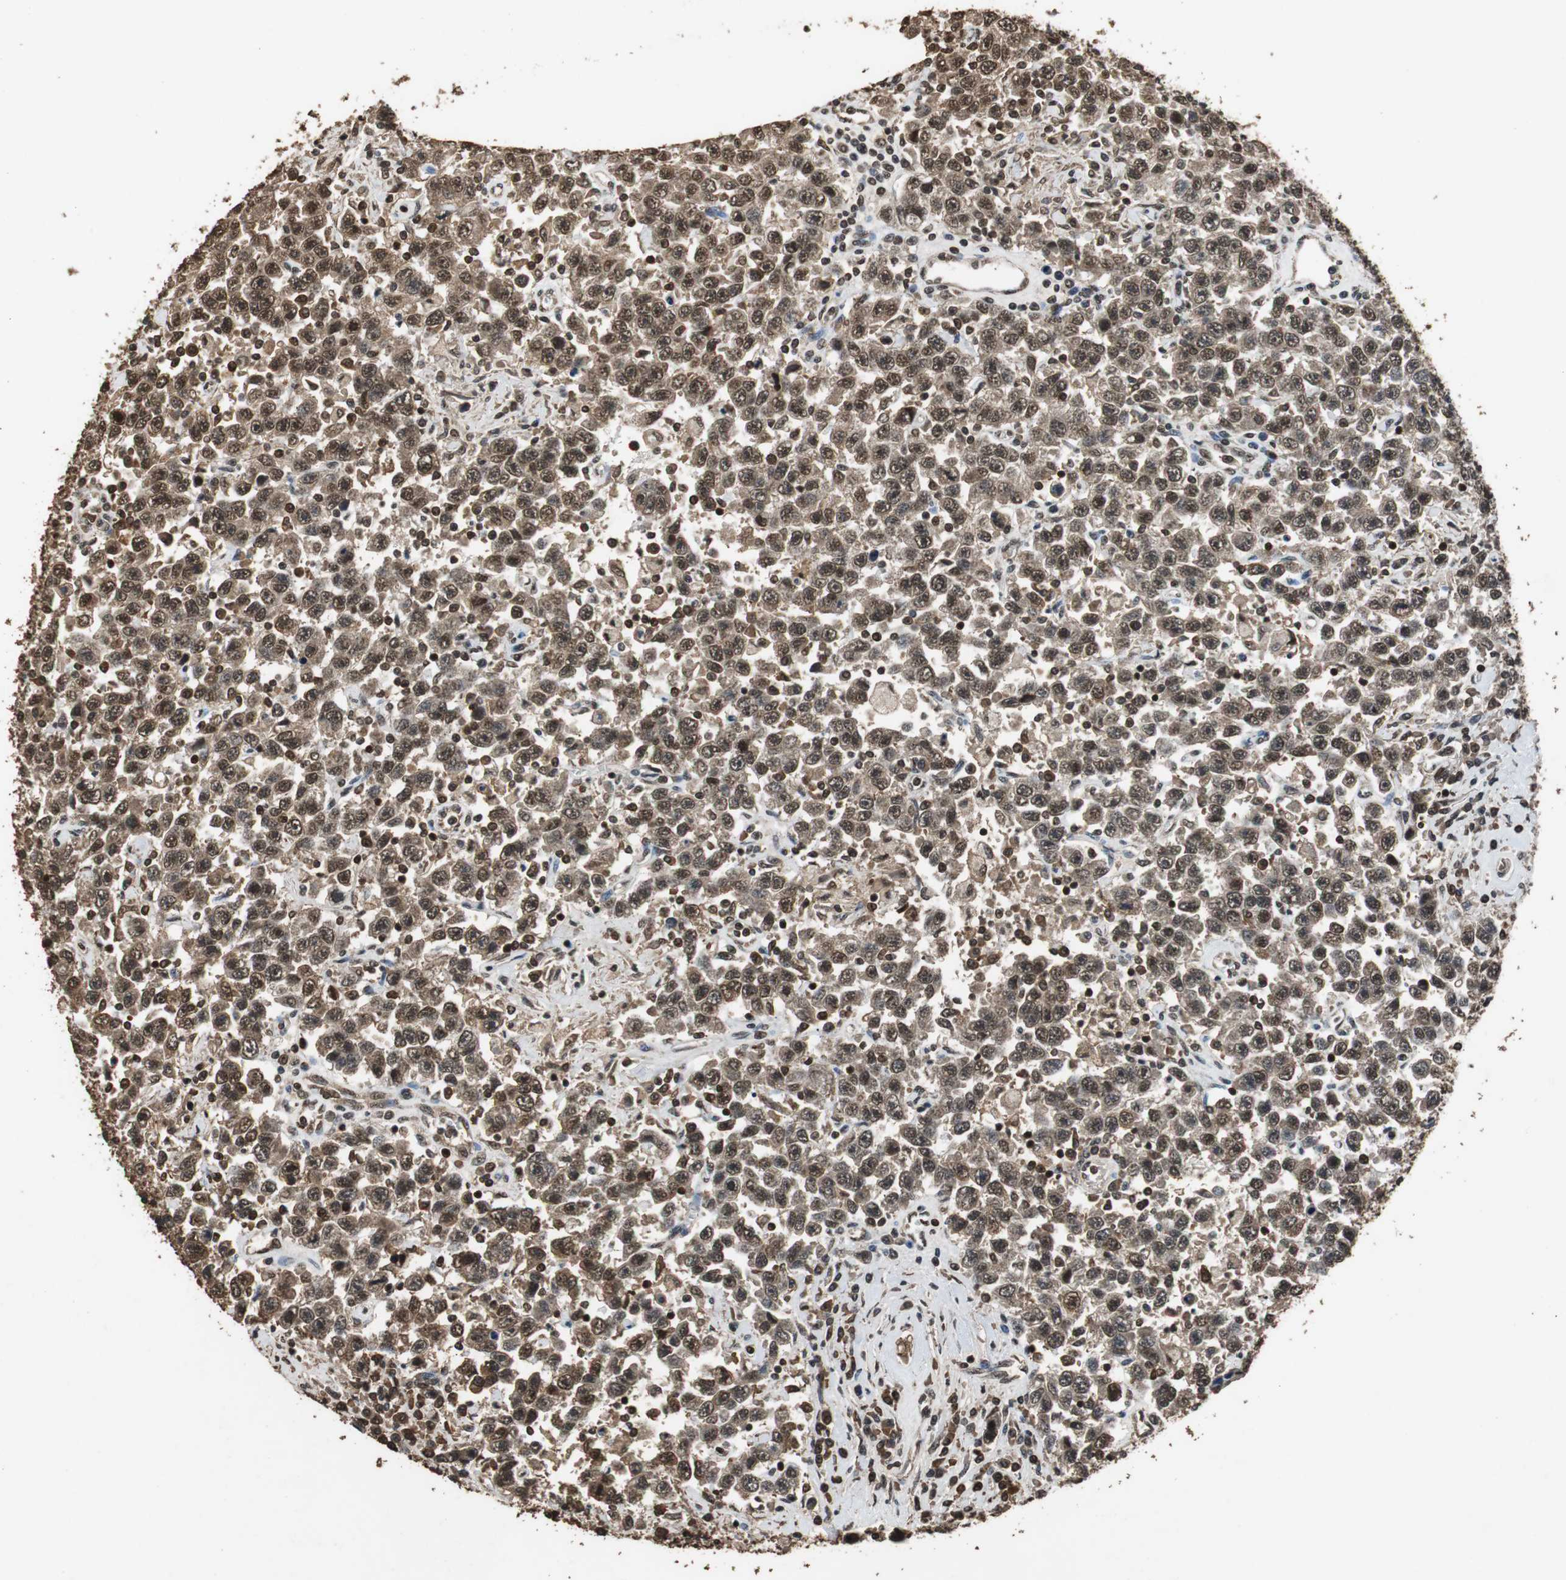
{"staining": {"intensity": "strong", "quantity": ">75%", "location": "cytoplasmic/membranous,nuclear"}, "tissue": "testis cancer", "cell_type": "Tumor cells", "image_type": "cancer", "snomed": [{"axis": "morphology", "description": "Seminoma, NOS"}, {"axis": "topography", "description": "Testis"}], "caption": "Human testis seminoma stained with a protein marker shows strong staining in tumor cells.", "gene": "ZNF18", "patient": {"sex": "male", "age": 41}}